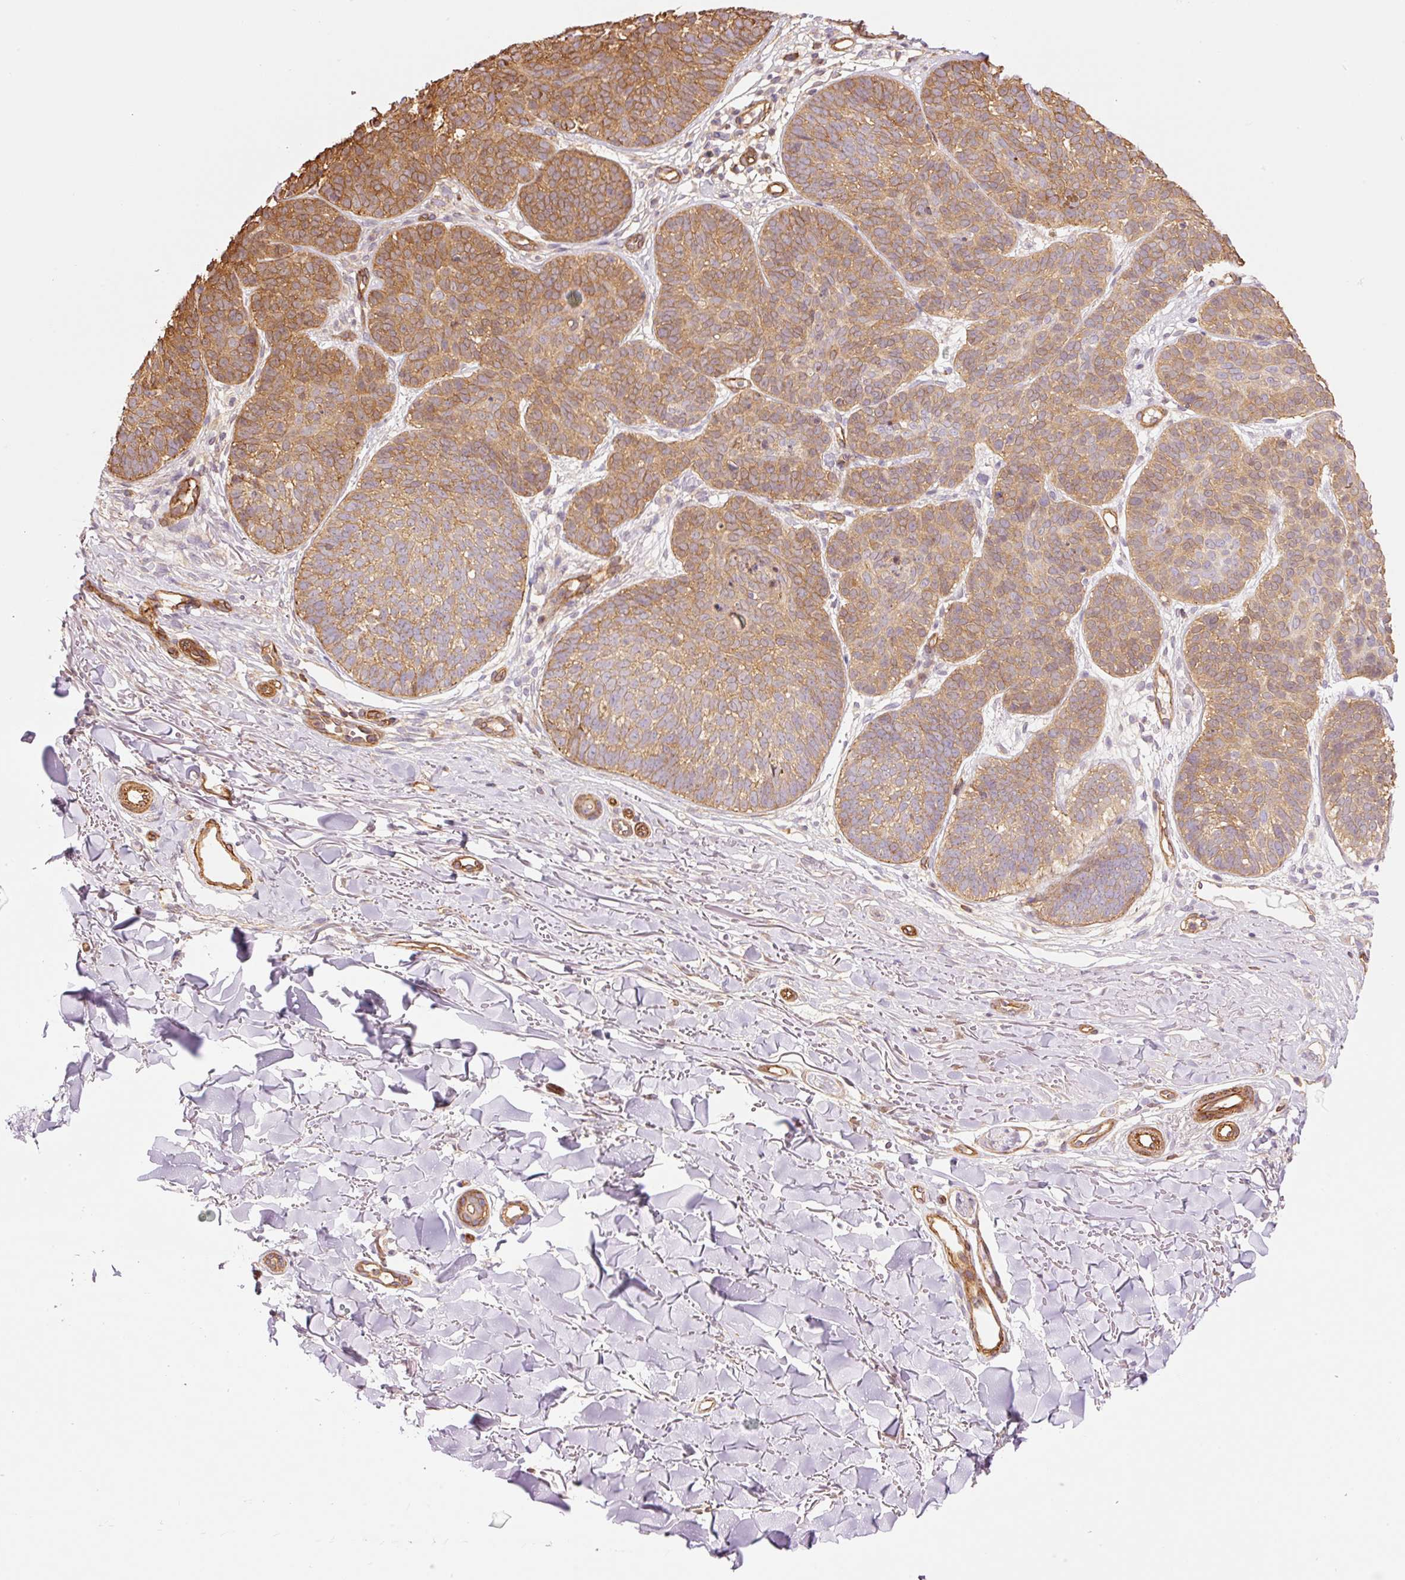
{"staining": {"intensity": "moderate", "quantity": ">75%", "location": "cytoplasmic/membranous"}, "tissue": "skin cancer", "cell_type": "Tumor cells", "image_type": "cancer", "snomed": [{"axis": "morphology", "description": "Basal cell carcinoma"}, {"axis": "topography", "description": "Skin"}, {"axis": "topography", "description": "Skin of neck"}, {"axis": "topography", "description": "Skin of shoulder"}, {"axis": "topography", "description": "Skin of back"}], "caption": "Immunohistochemistry micrograph of human skin cancer (basal cell carcinoma) stained for a protein (brown), which demonstrates medium levels of moderate cytoplasmic/membranous positivity in approximately >75% of tumor cells.", "gene": "PPP1R1B", "patient": {"sex": "male", "age": 80}}